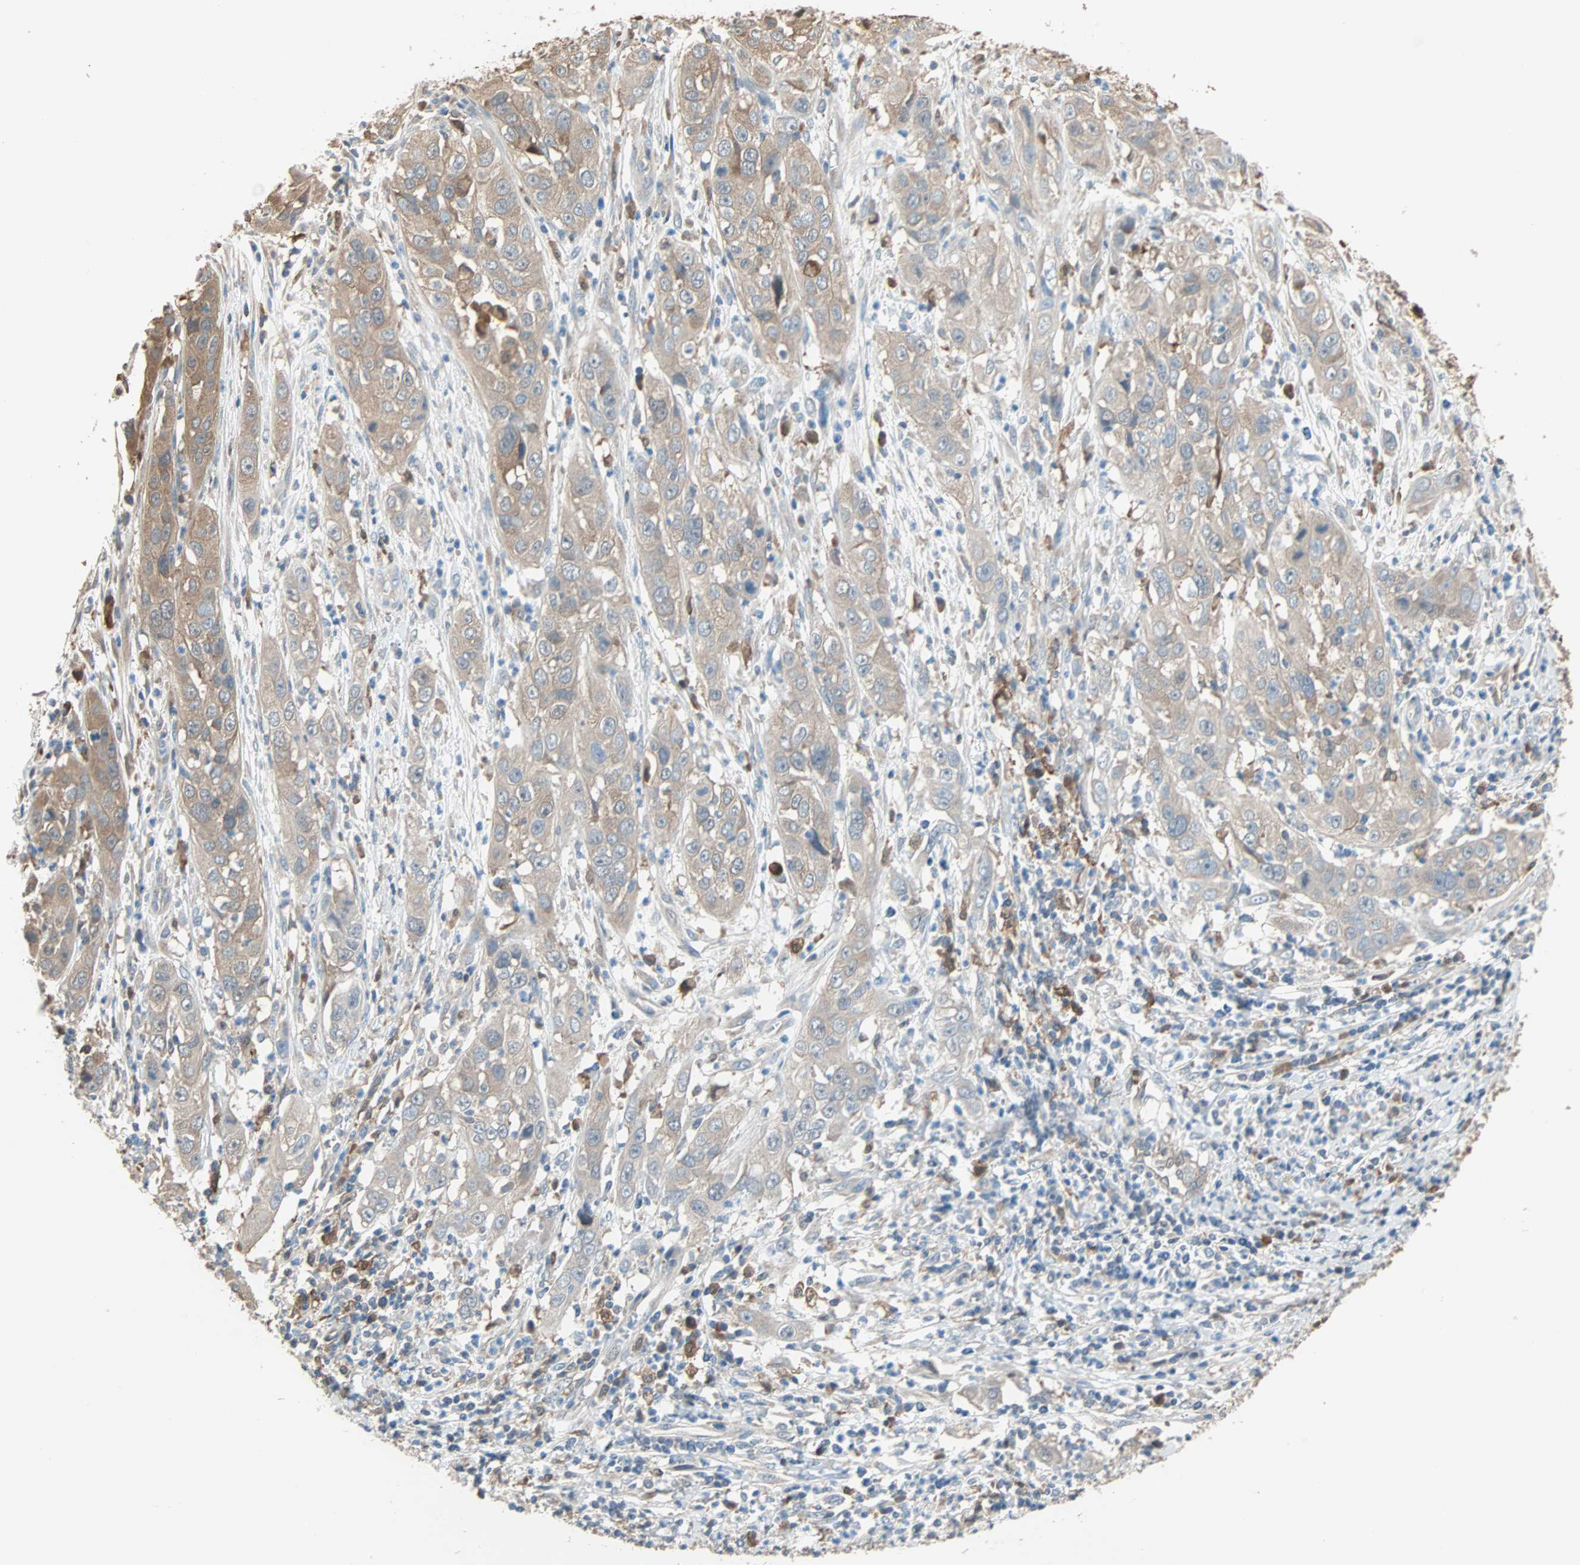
{"staining": {"intensity": "moderate", "quantity": ">75%", "location": "cytoplasmic/membranous"}, "tissue": "cervical cancer", "cell_type": "Tumor cells", "image_type": "cancer", "snomed": [{"axis": "morphology", "description": "Squamous cell carcinoma, NOS"}, {"axis": "topography", "description": "Cervix"}], "caption": "This histopathology image demonstrates immunohistochemistry (IHC) staining of human cervical cancer (squamous cell carcinoma), with medium moderate cytoplasmic/membranous staining in about >75% of tumor cells.", "gene": "PRDX1", "patient": {"sex": "female", "age": 32}}